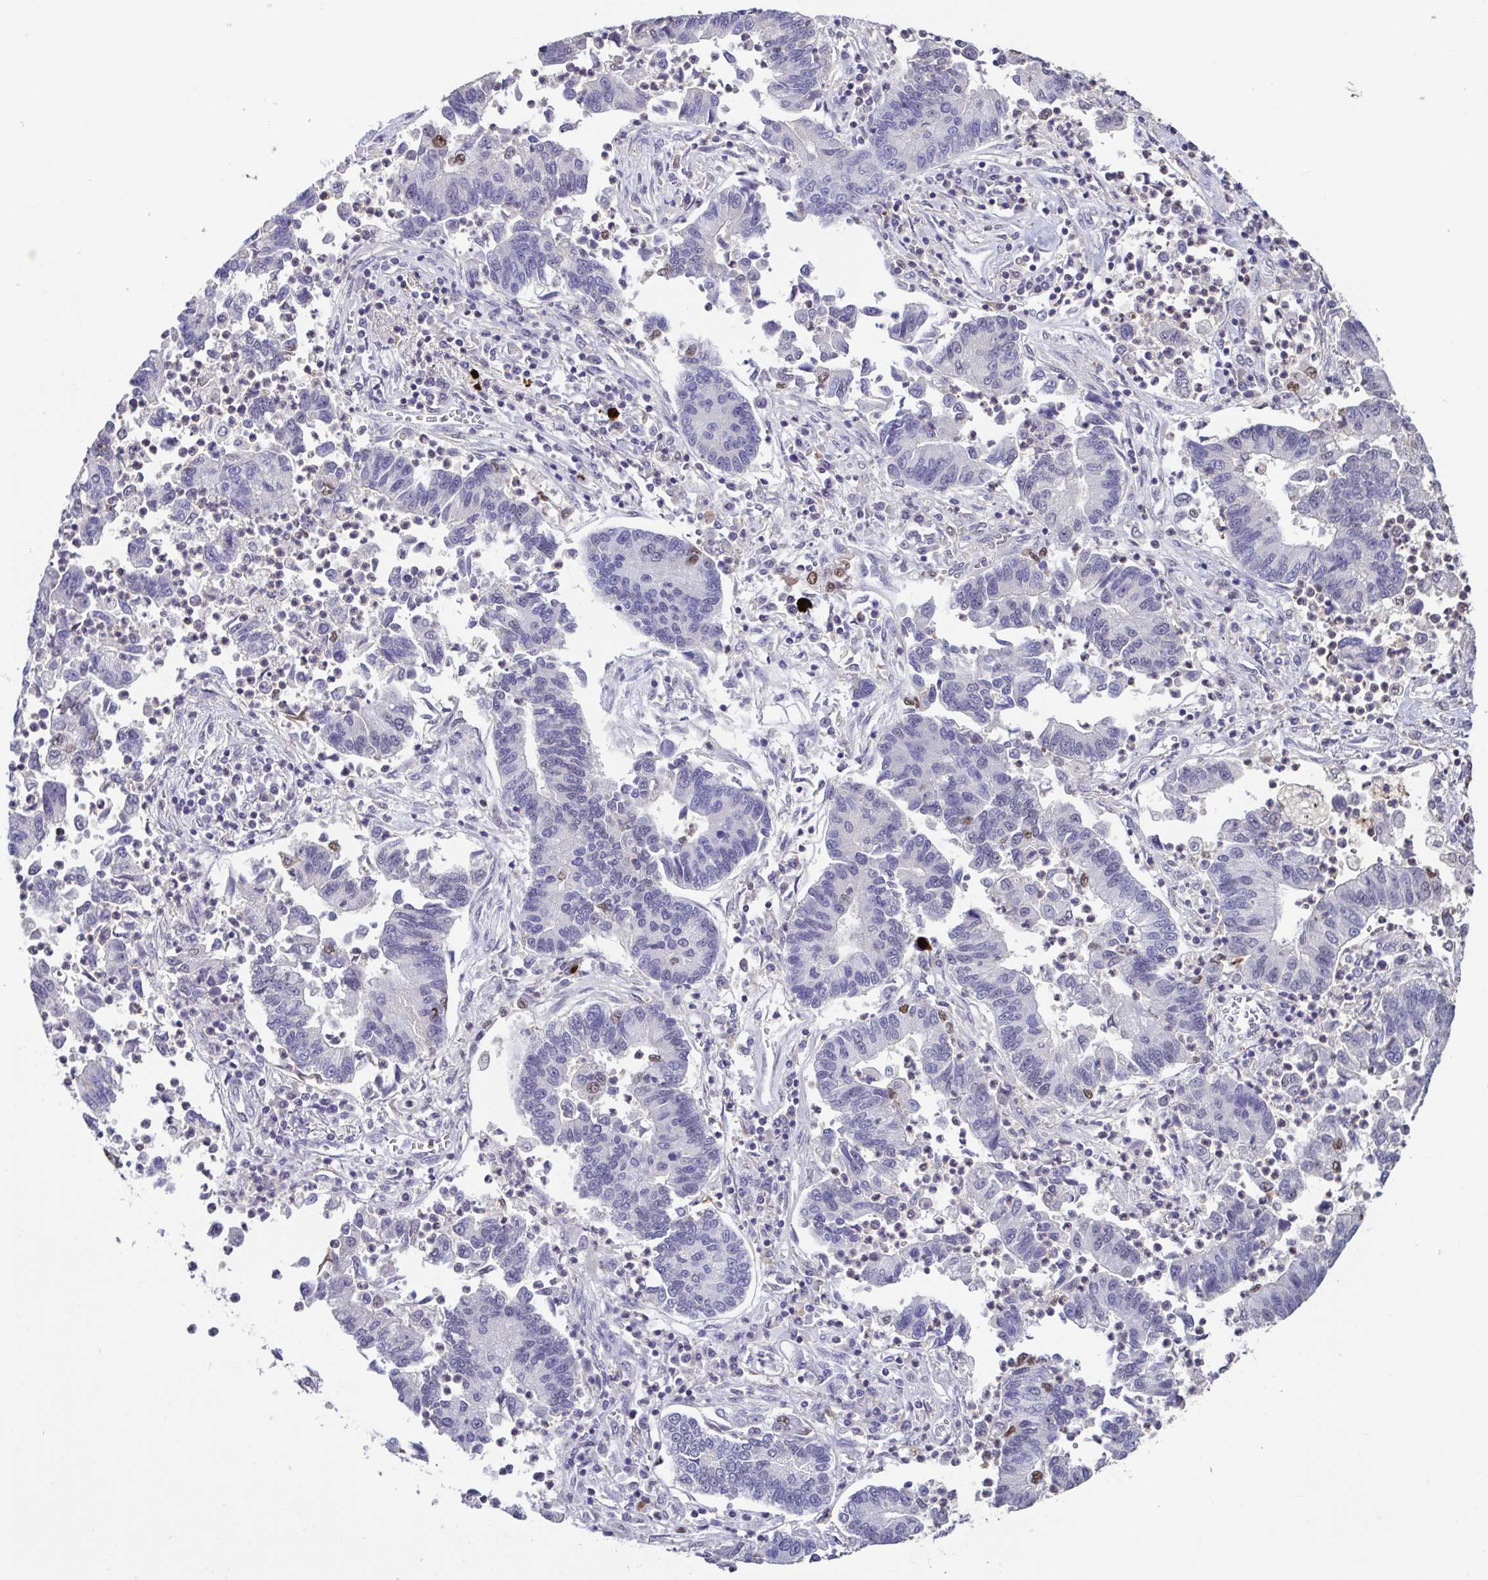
{"staining": {"intensity": "negative", "quantity": "none", "location": "none"}, "tissue": "lung cancer", "cell_type": "Tumor cells", "image_type": "cancer", "snomed": [{"axis": "morphology", "description": "Adenocarcinoma, NOS"}, {"axis": "topography", "description": "Lung"}], "caption": "Tumor cells are negative for protein expression in human lung adenocarcinoma.", "gene": "ACTRT3", "patient": {"sex": "female", "age": 57}}